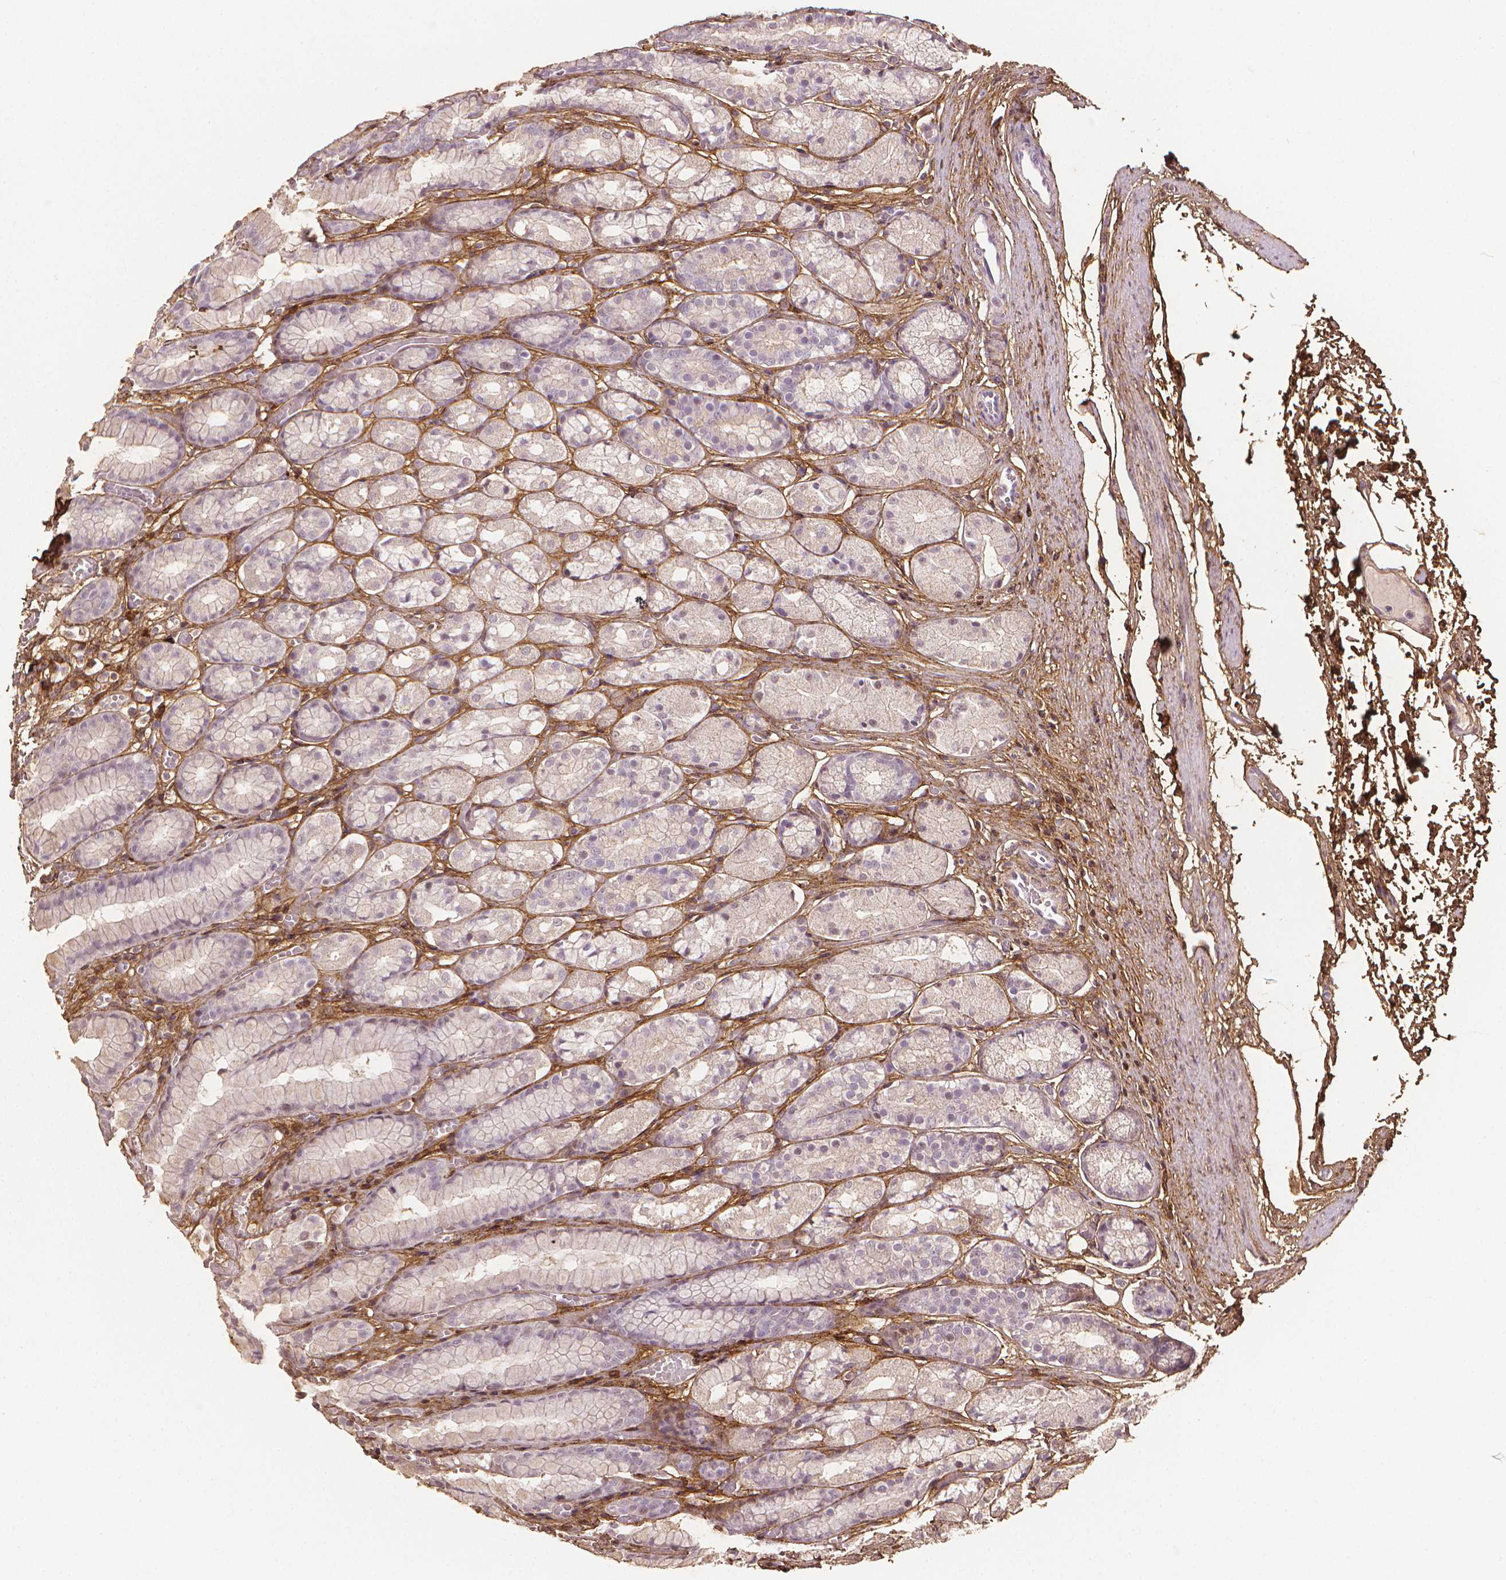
{"staining": {"intensity": "negative", "quantity": "none", "location": "none"}, "tissue": "stomach", "cell_type": "Glandular cells", "image_type": "normal", "snomed": [{"axis": "morphology", "description": "Normal tissue, NOS"}, {"axis": "topography", "description": "Stomach"}], "caption": "A high-resolution photomicrograph shows immunohistochemistry staining of normal stomach, which reveals no significant positivity in glandular cells.", "gene": "DCN", "patient": {"sex": "male", "age": 70}}